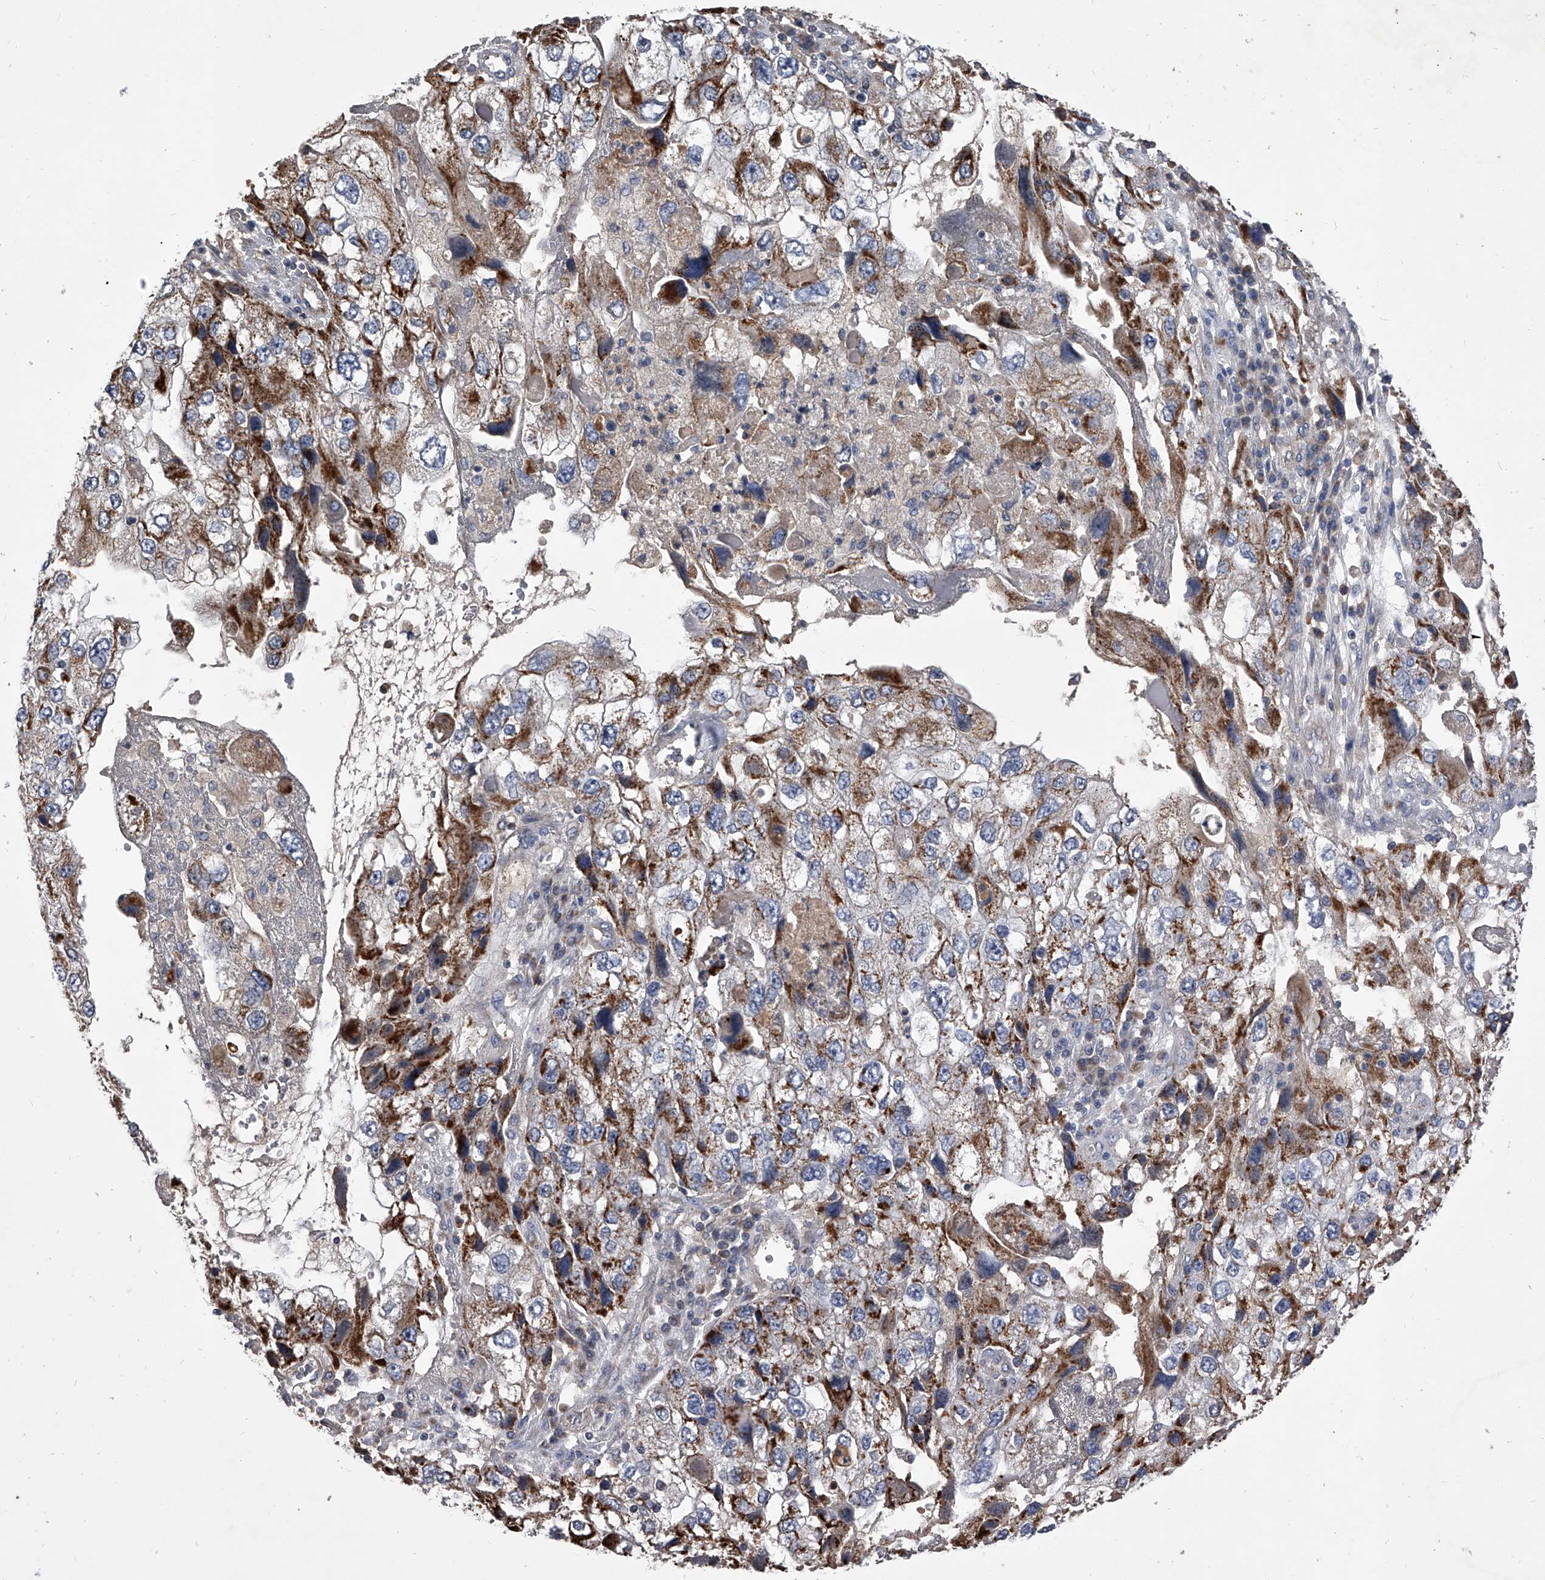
{"staining": {"intensity": "moderate", "quantity": "25%-75%", "location": "cytoplasmic/membranous"}, "tissue": "endometrial cancer", "cell_type": "Tumor cells", "image_type": "cancer", "snomed": [{"axis": "morphology", "description": "Adenocarcinoma, NOS"}, {"axis": "topography", "description": "Endometrium"}], "caption": "Immunohistochemistry histopathology image of human endometrial adenocarcinoma stained for a protein (brown), which reveals medium levels of moderate cytoplasmic/membranous staining in approximately 25%-75% of tumor cells.", "gene": "NRP1", "patient": {"sex": "female", "age": 49}}